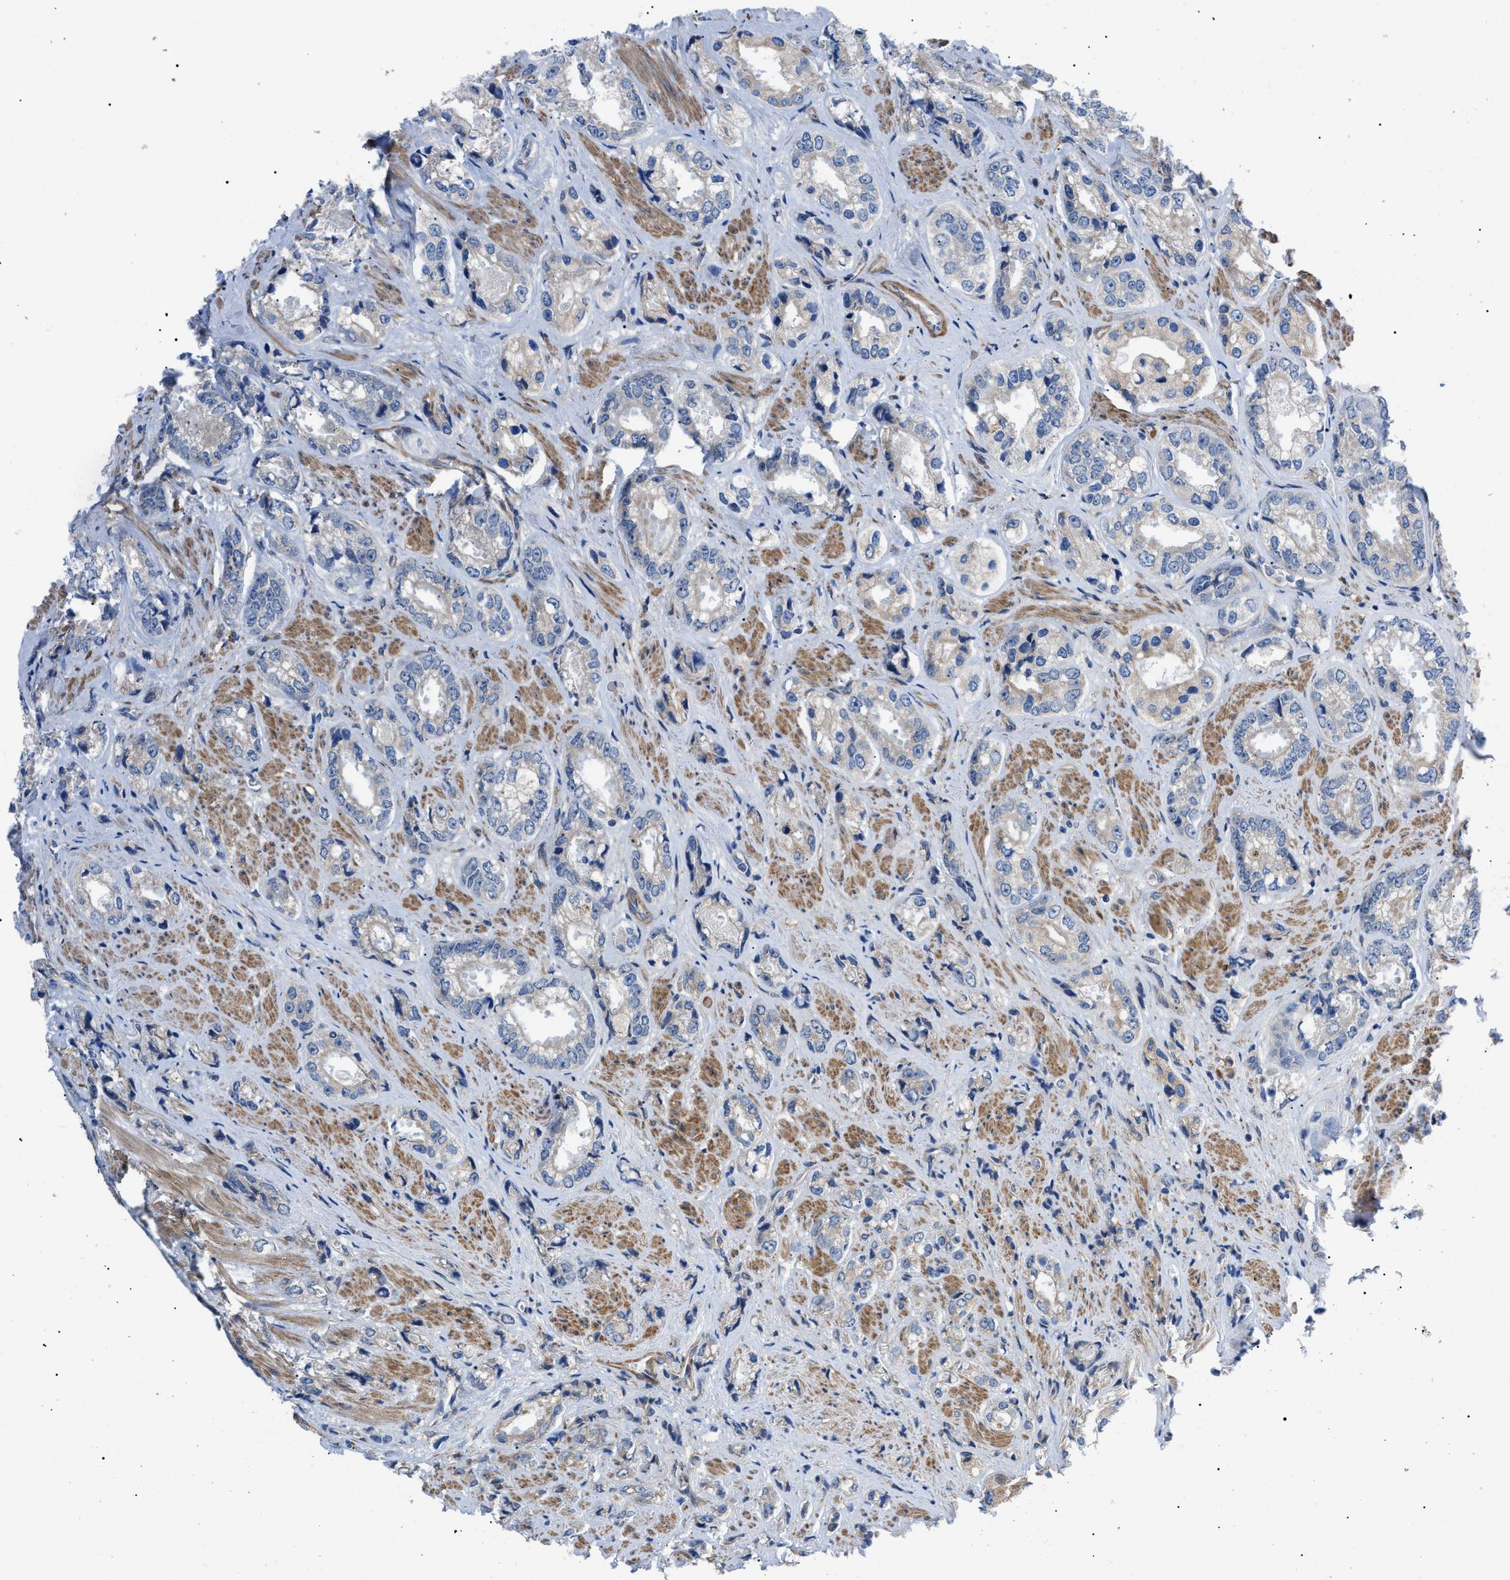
{"staining": {"intensity": "negative", "quantity": "none", "location": "none"}, "tissue": "prostate cancer", "cell_type": "Tumor cells", "image_type": "cancer", "snomed": [{"axis": "morphology", "description": "Adenocarcinoma, High grade"}, {"axis": "topography", "description": "Prostate"}], "caption": "DAB immunohistochemical staining of human adenocarcinoma (high-grade) (prostate) displays no significant positivity in tumor cells.", "gene": "MYO10", "patient": {"sex": "male", "age": 61}}